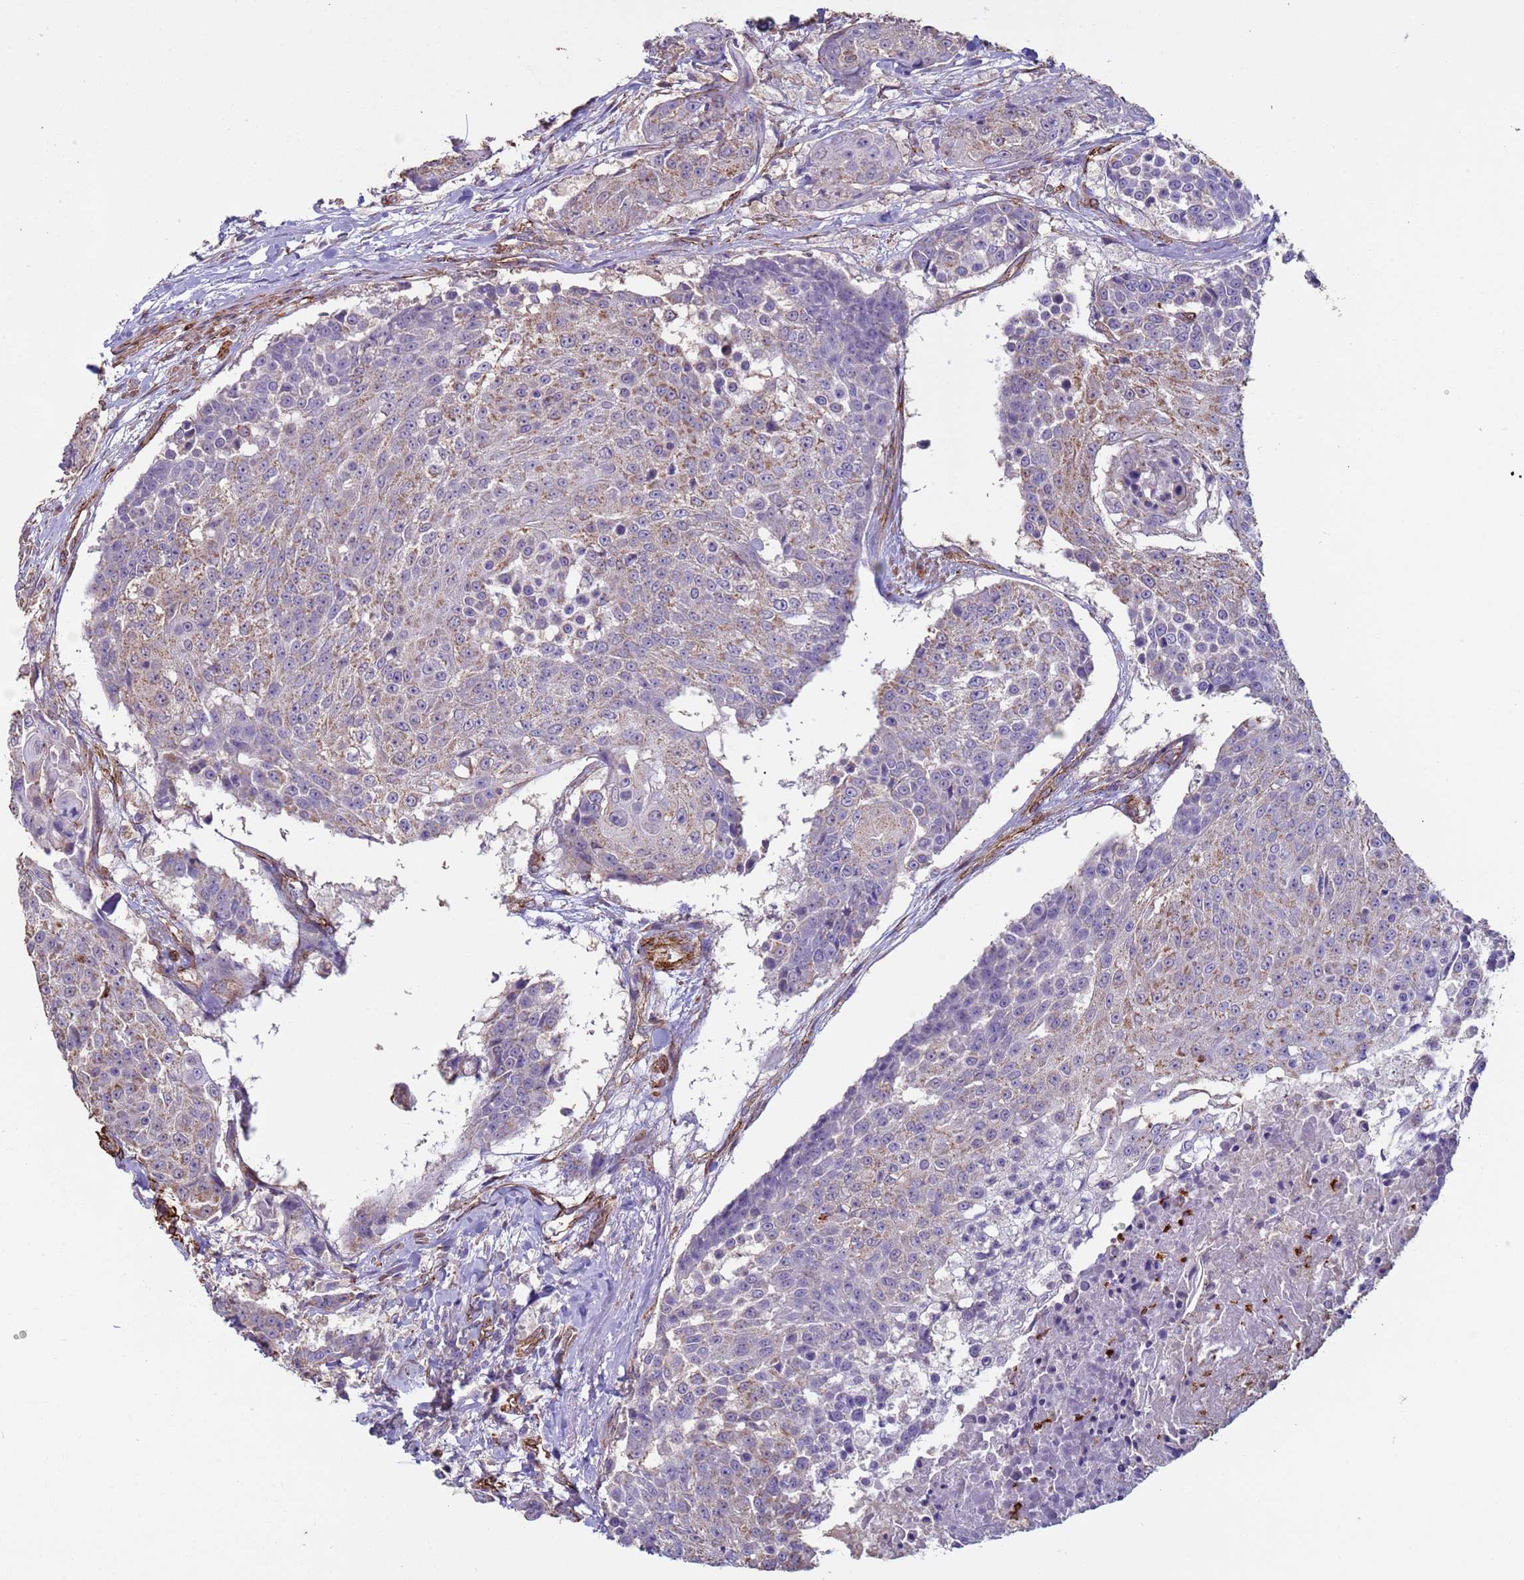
{"staining": {"intensity": "weak", "quantity": "25%-75%", "location": "cytoplasmic/membranous"}, "tissue": "urothelial cancer", "cell_type": "Tumor cells", "image_type": "cancer", "snomed": [{"axis": "morphology", "description": "Urothelial carcinoma, High grade"}, {"axis": "topography", "description": "Urinary bladder"}], "caption": "Urothelial cancer was stained to show a protein in brown. There is low levels of weak cytoplasmic/membranous staining in approximately 25%-75% of tumor cells.", "gene": "GASK1A", "patient": {"sex": "female", "age": 63}}